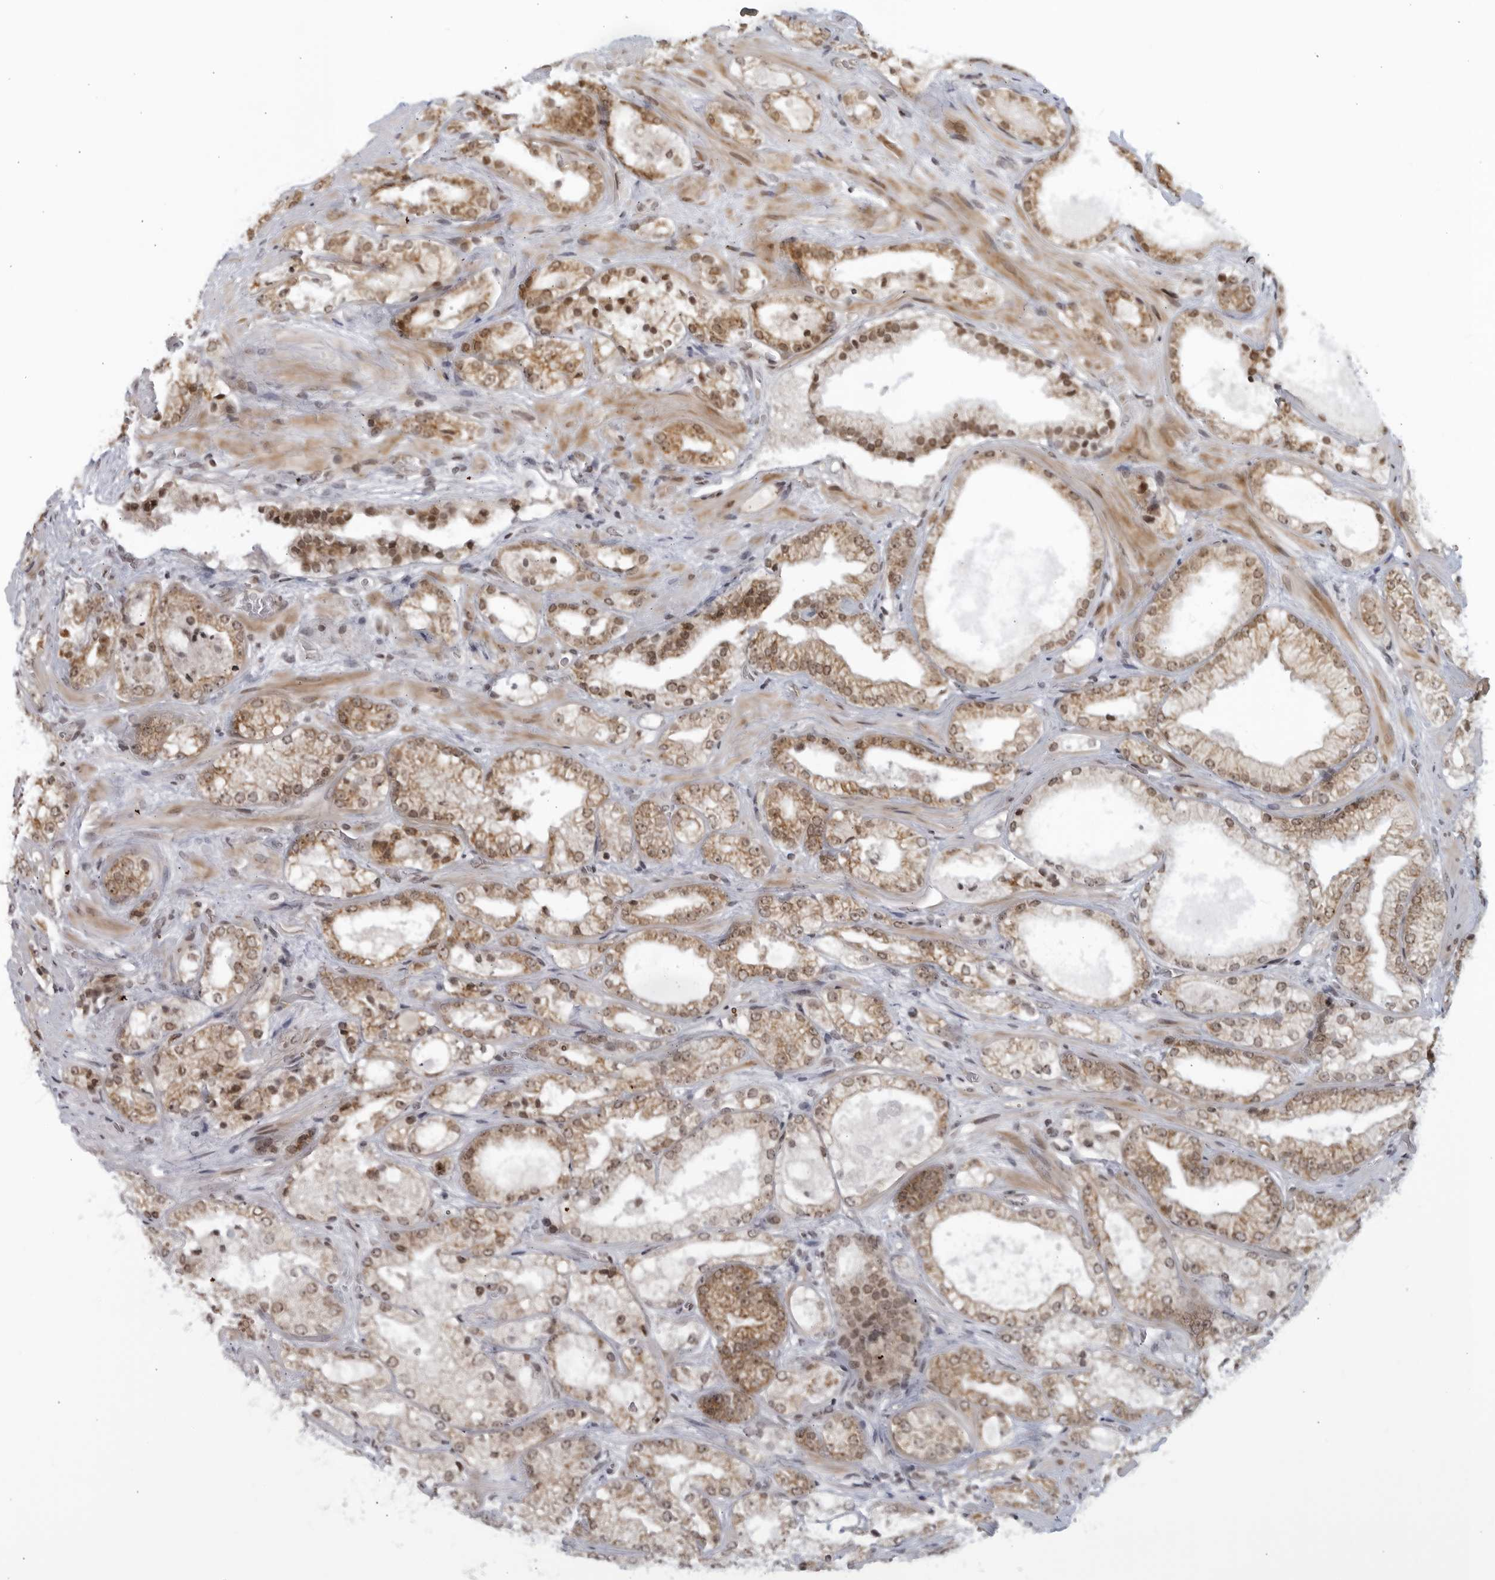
{"staining": {"intensity": "moderate", "quantity": "25%-75%", "location": "cytoplasmic/membranous"}, "tissue": "prostate cancer", "cell_type": "Tumor cells", "image_type": "cancer", "snomed": [{"axis": "morphology", "description": "Adenocarcinoma, High grade"}, {"axis": "topography", "description": "Prostate"}], "caption": "Immunohistochemical staining of human prostate adenocarcinoma (high-grade) reveals moderate cytoplasmic/membranous protein positivity in approximately 25%-75% of tumor cells.", "gene": "RAB11FIP3", "patient": {"sex": "male", "age": 58}}